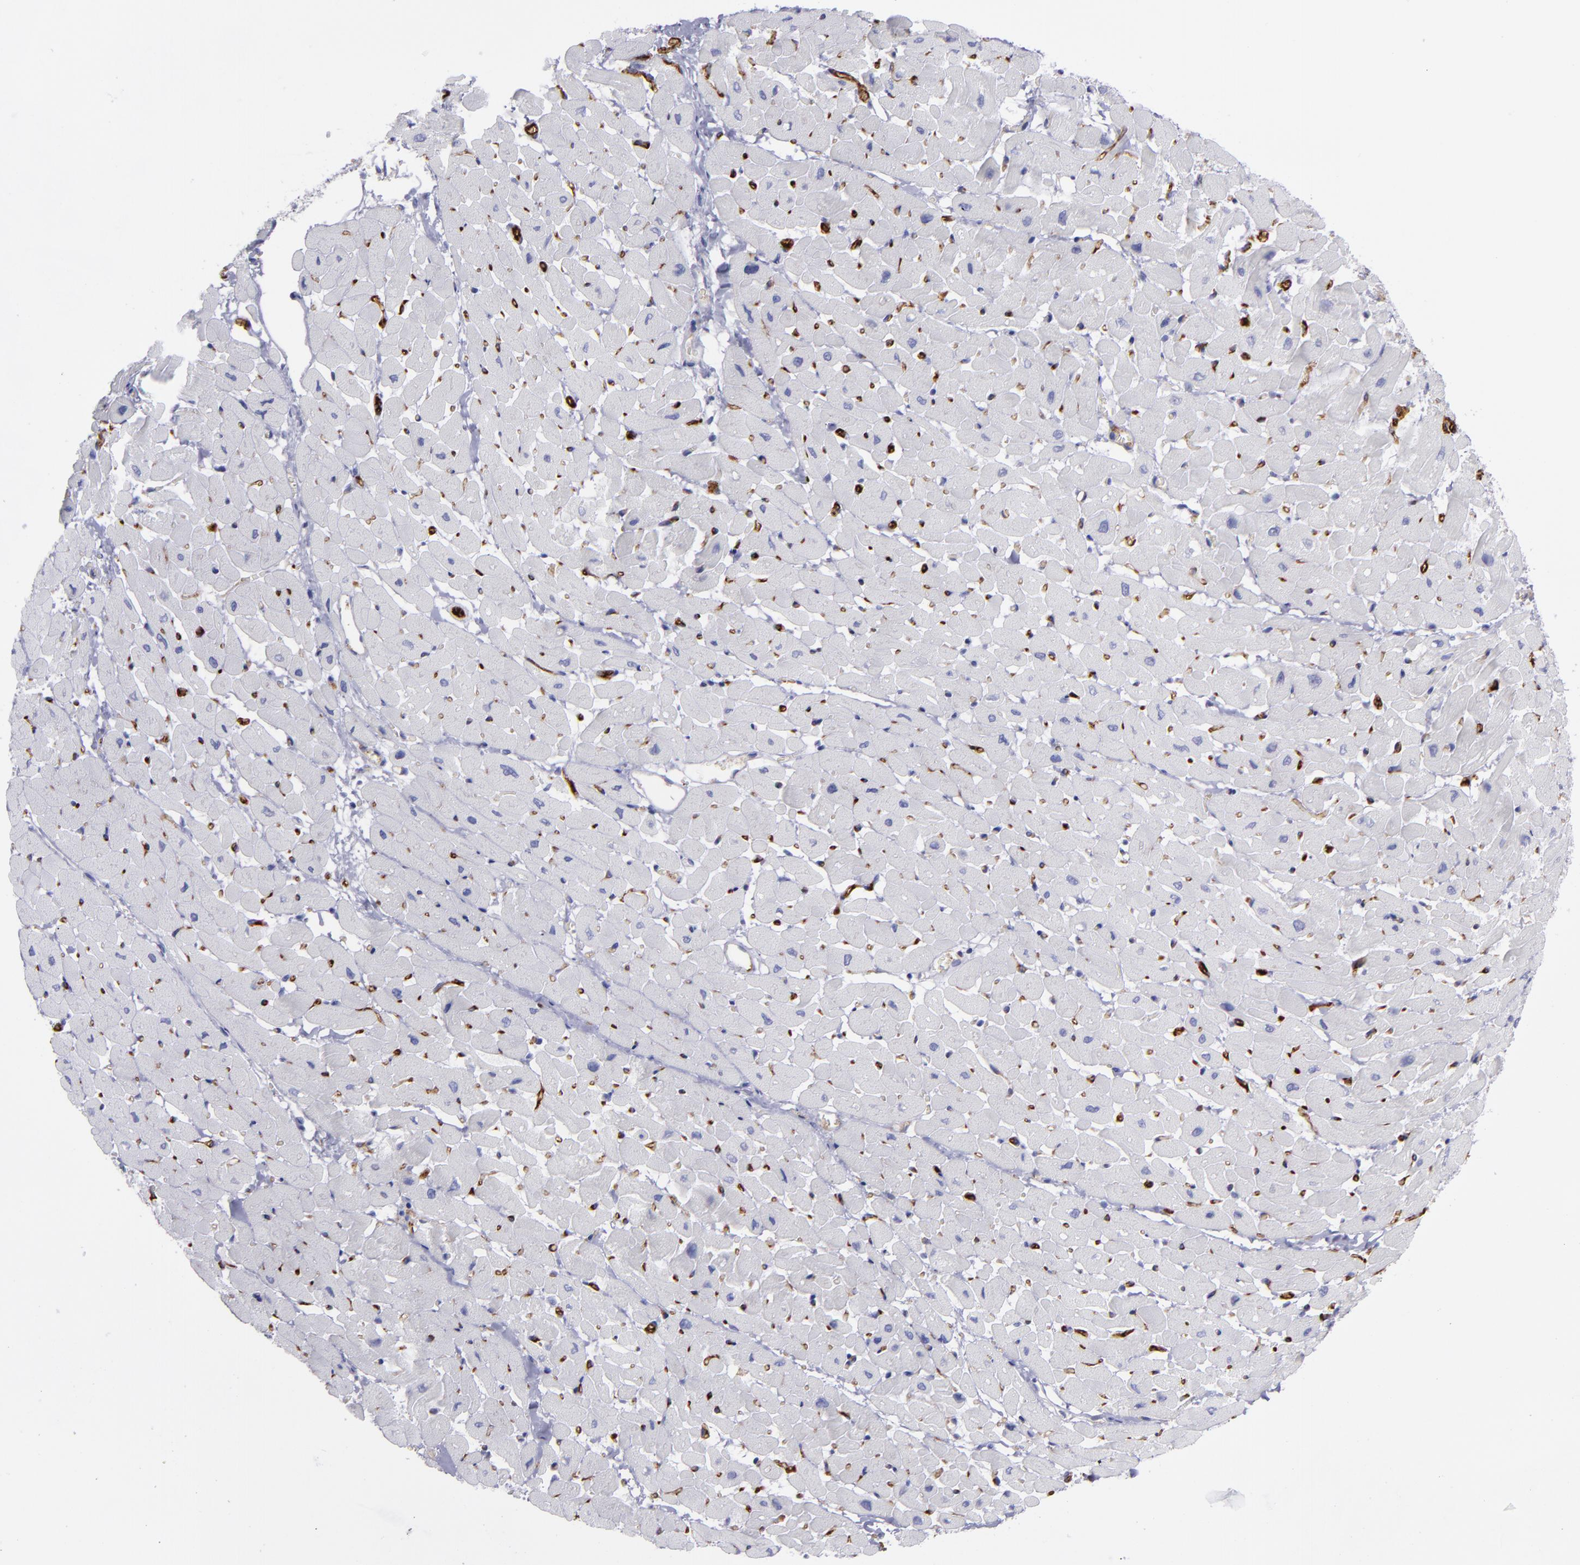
{"staining": {"intensity": "negative", "quantity": "none", "location": "none"}, "tissue": "heart muscle", "cell_type": "Cardiomyocytes", "image_type": "normal", "snomed": [{"axis": "morphology", "description": "Normal tissue, NOS"}, {"axis": "topography", "description": "Heart"}], "caption": "Immunohistochemistry (IHC) micrograph of normal heart muscle stained for a protein (brown), which exhibits no positivity in cardiomyocytes.", "gene": "ACE", "patient": {"sex": "male", "age": 45}}